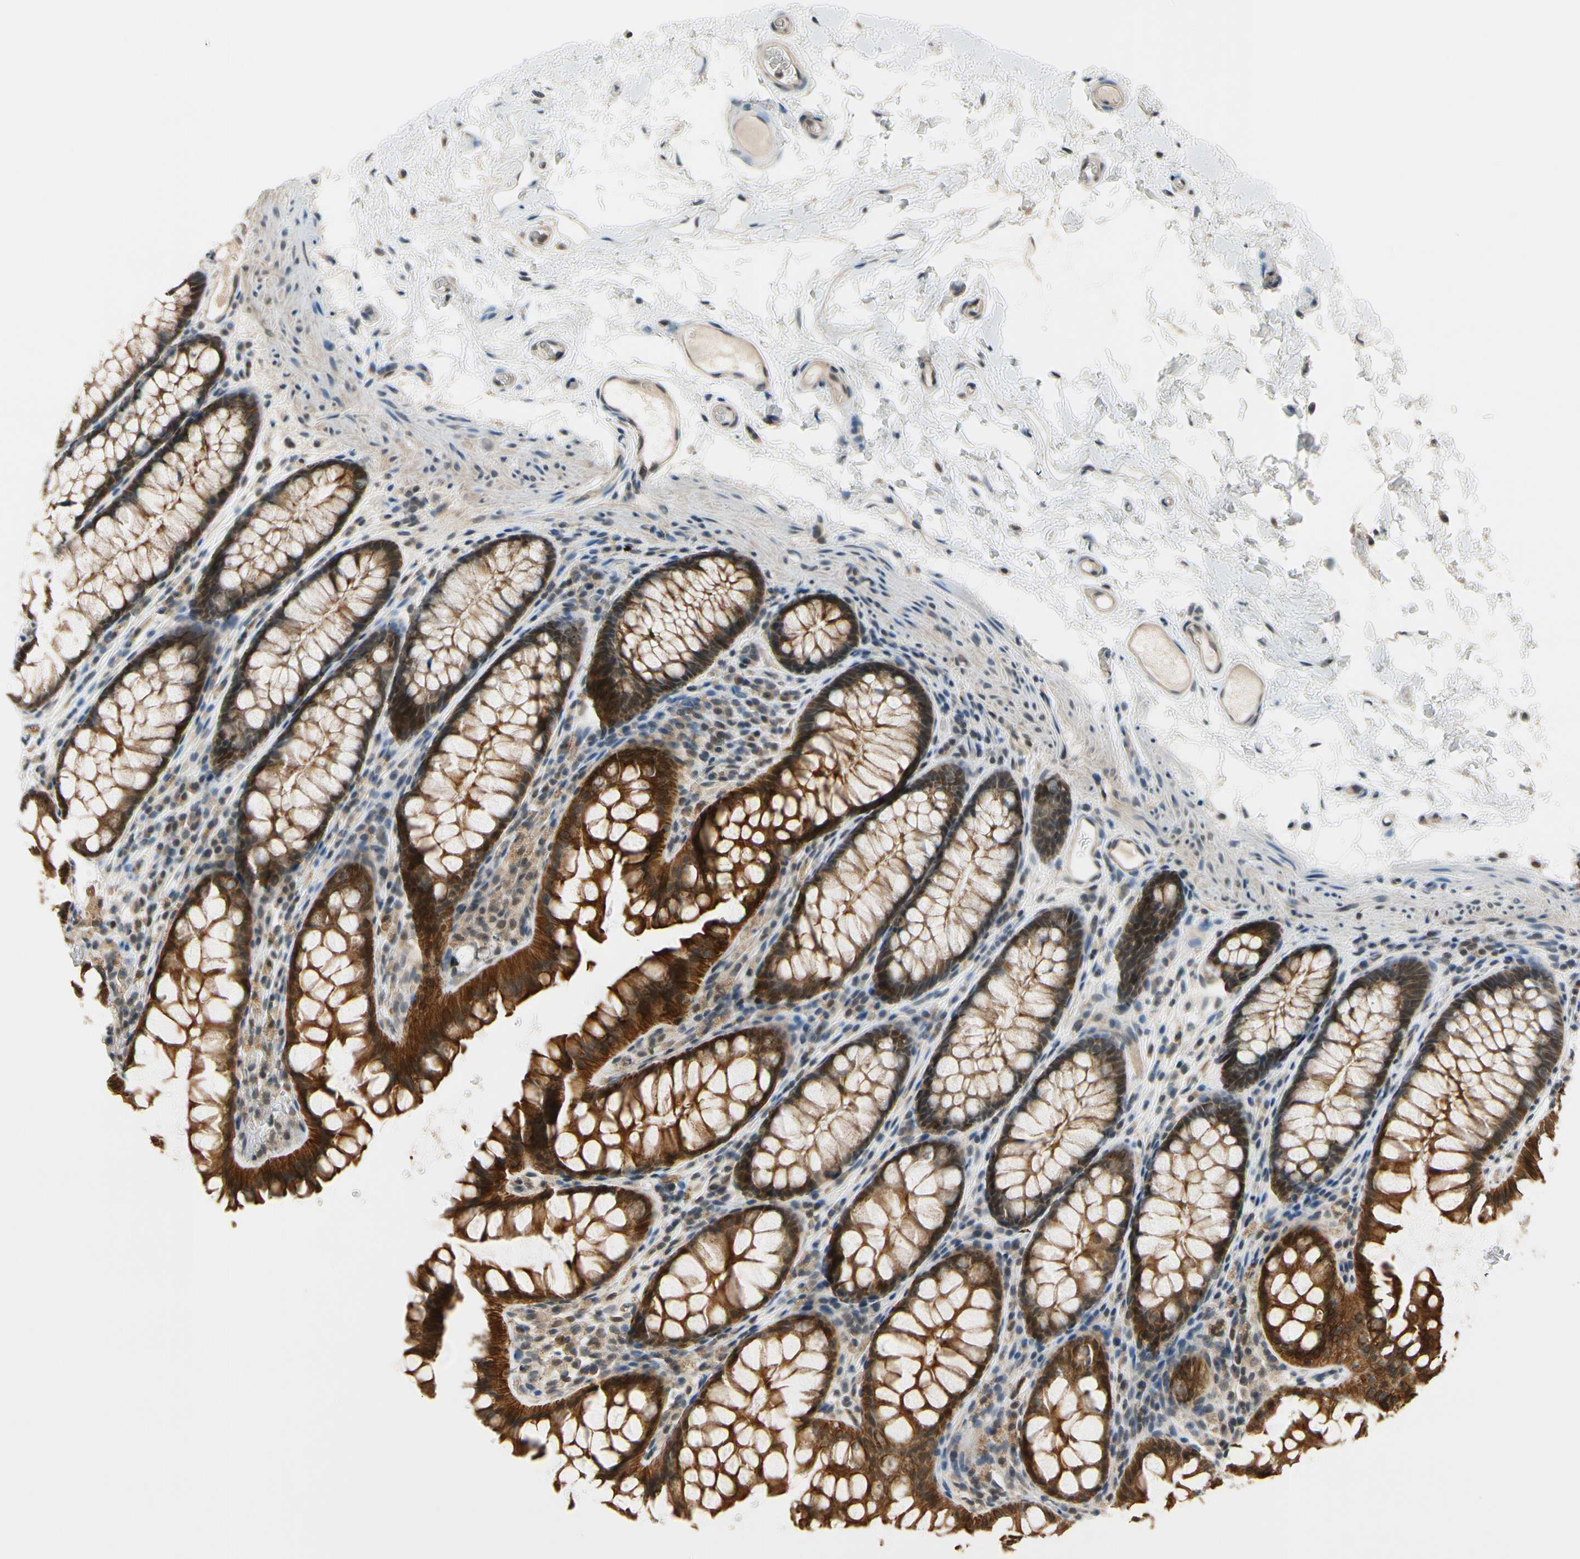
{"staining": {"intensity": "moderate", "quantity": ">75%", "location": "cytoplasmic/membranous,nuclear"}, "tissue": "colon", "cell_type": "Endothelial cells", "image_type": "normal", "snomed": [{"axis": "morphology", "description": "Normal tissue, NOS"}, {"axis": "topography", "description": "Colon"}], "caption": "Immunohistochemical staining of normal human colon exhibits moderate cytoplasmic/membranous,nuclear protein expression in approximately >75% of endothelial cells.", "gene": "TAF12", "patient": {"sex": "female", "age": 55}}